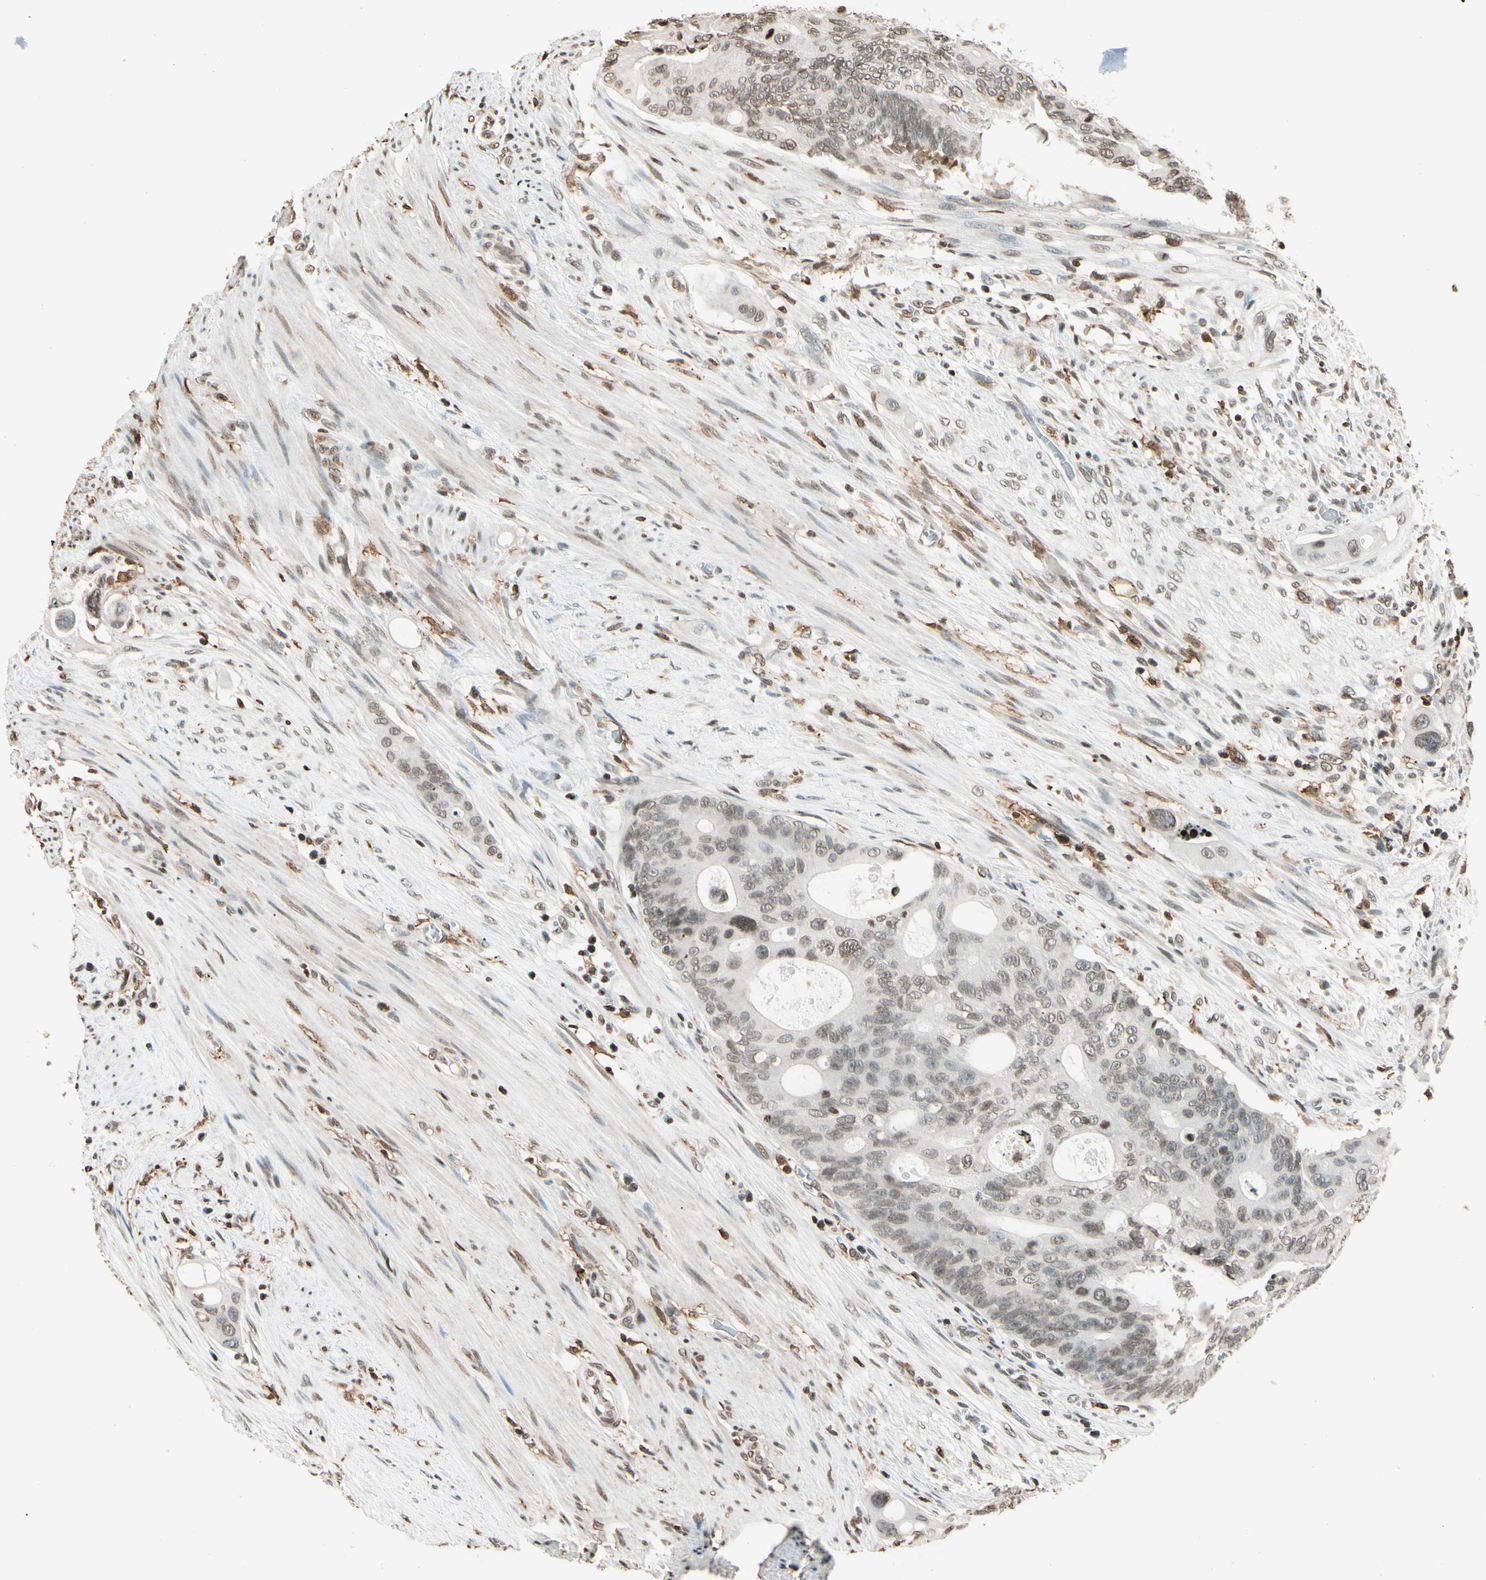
{"staining": {"intensity": "weak", "quantity": ">75%", "location": "nuclear"}, "tissue": "colorectal cancer", "cell_type": "Tumor cells", "image_type": "cancer", "snomed": [{"axis": "morphology", "description": "Adenocarcinoma, NOS"}, {"axis": "topography", "description": "Colon"}], "caption": "Immunohistochemical staining of colorectal adenocarcinoma exhibits low levels of weak nuclear protein positivity in about >75% of tumor cells.", "gene": "FER", "patient": {"sex": "female", "age": 57}}